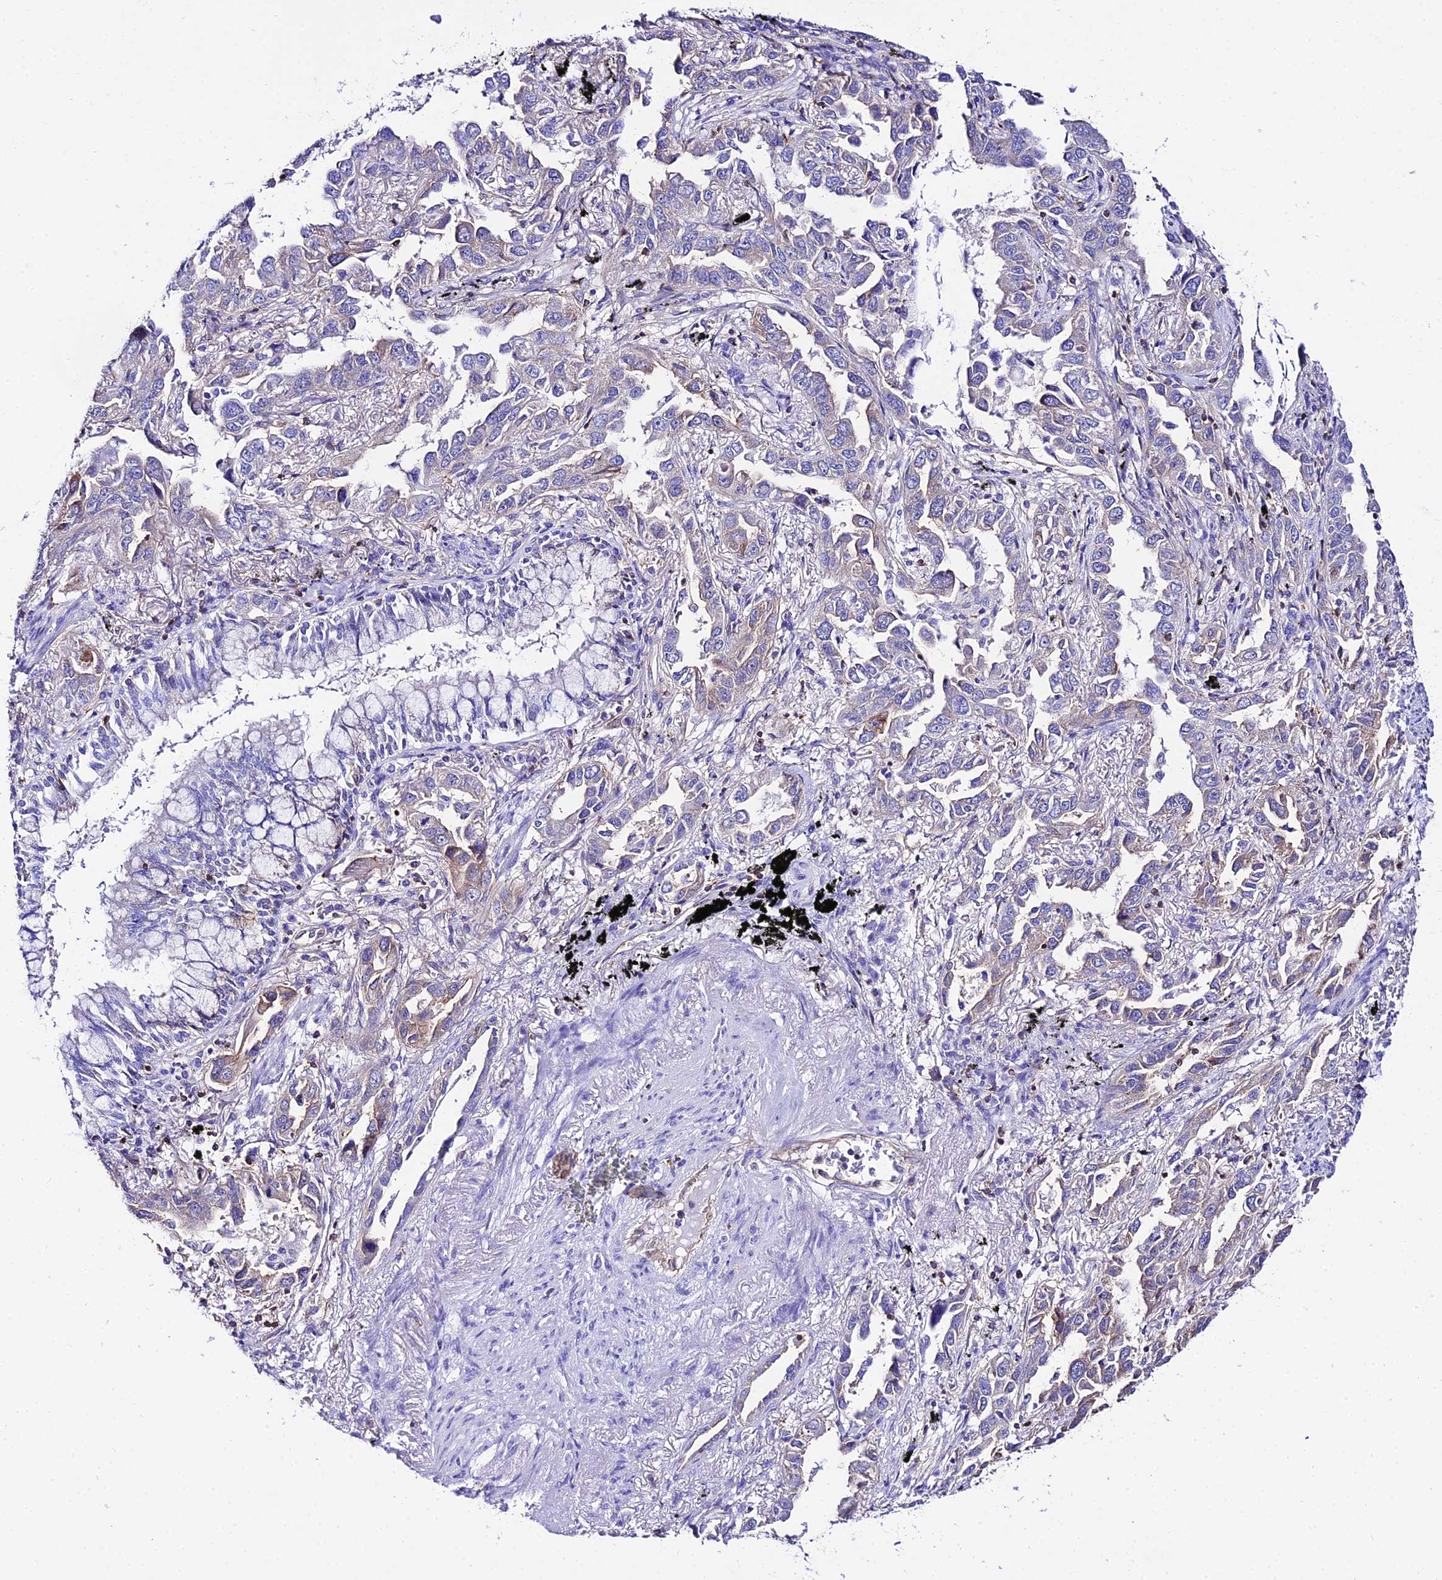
{"staining": {"intensity": "negative", "quantity": "none", "location": "none"}, "tissue": "lung cancer", "cell_type": "Tumor cells", "image_type": "cancer", "snomed": [{"axis": "morphology", "description": "Adenocarcinoma, NOS"}, {"axis": "topography", "description": "Lung"}], "caption": "This image is of adenocarcinoma (lung) stained with immunohistochemistry to label a protein in brown with the nuclei are counter-stained blue. There is no positivity in tumor cells.", "gene": "S100A16", "patient": {"sex": "male", "age": 67}}